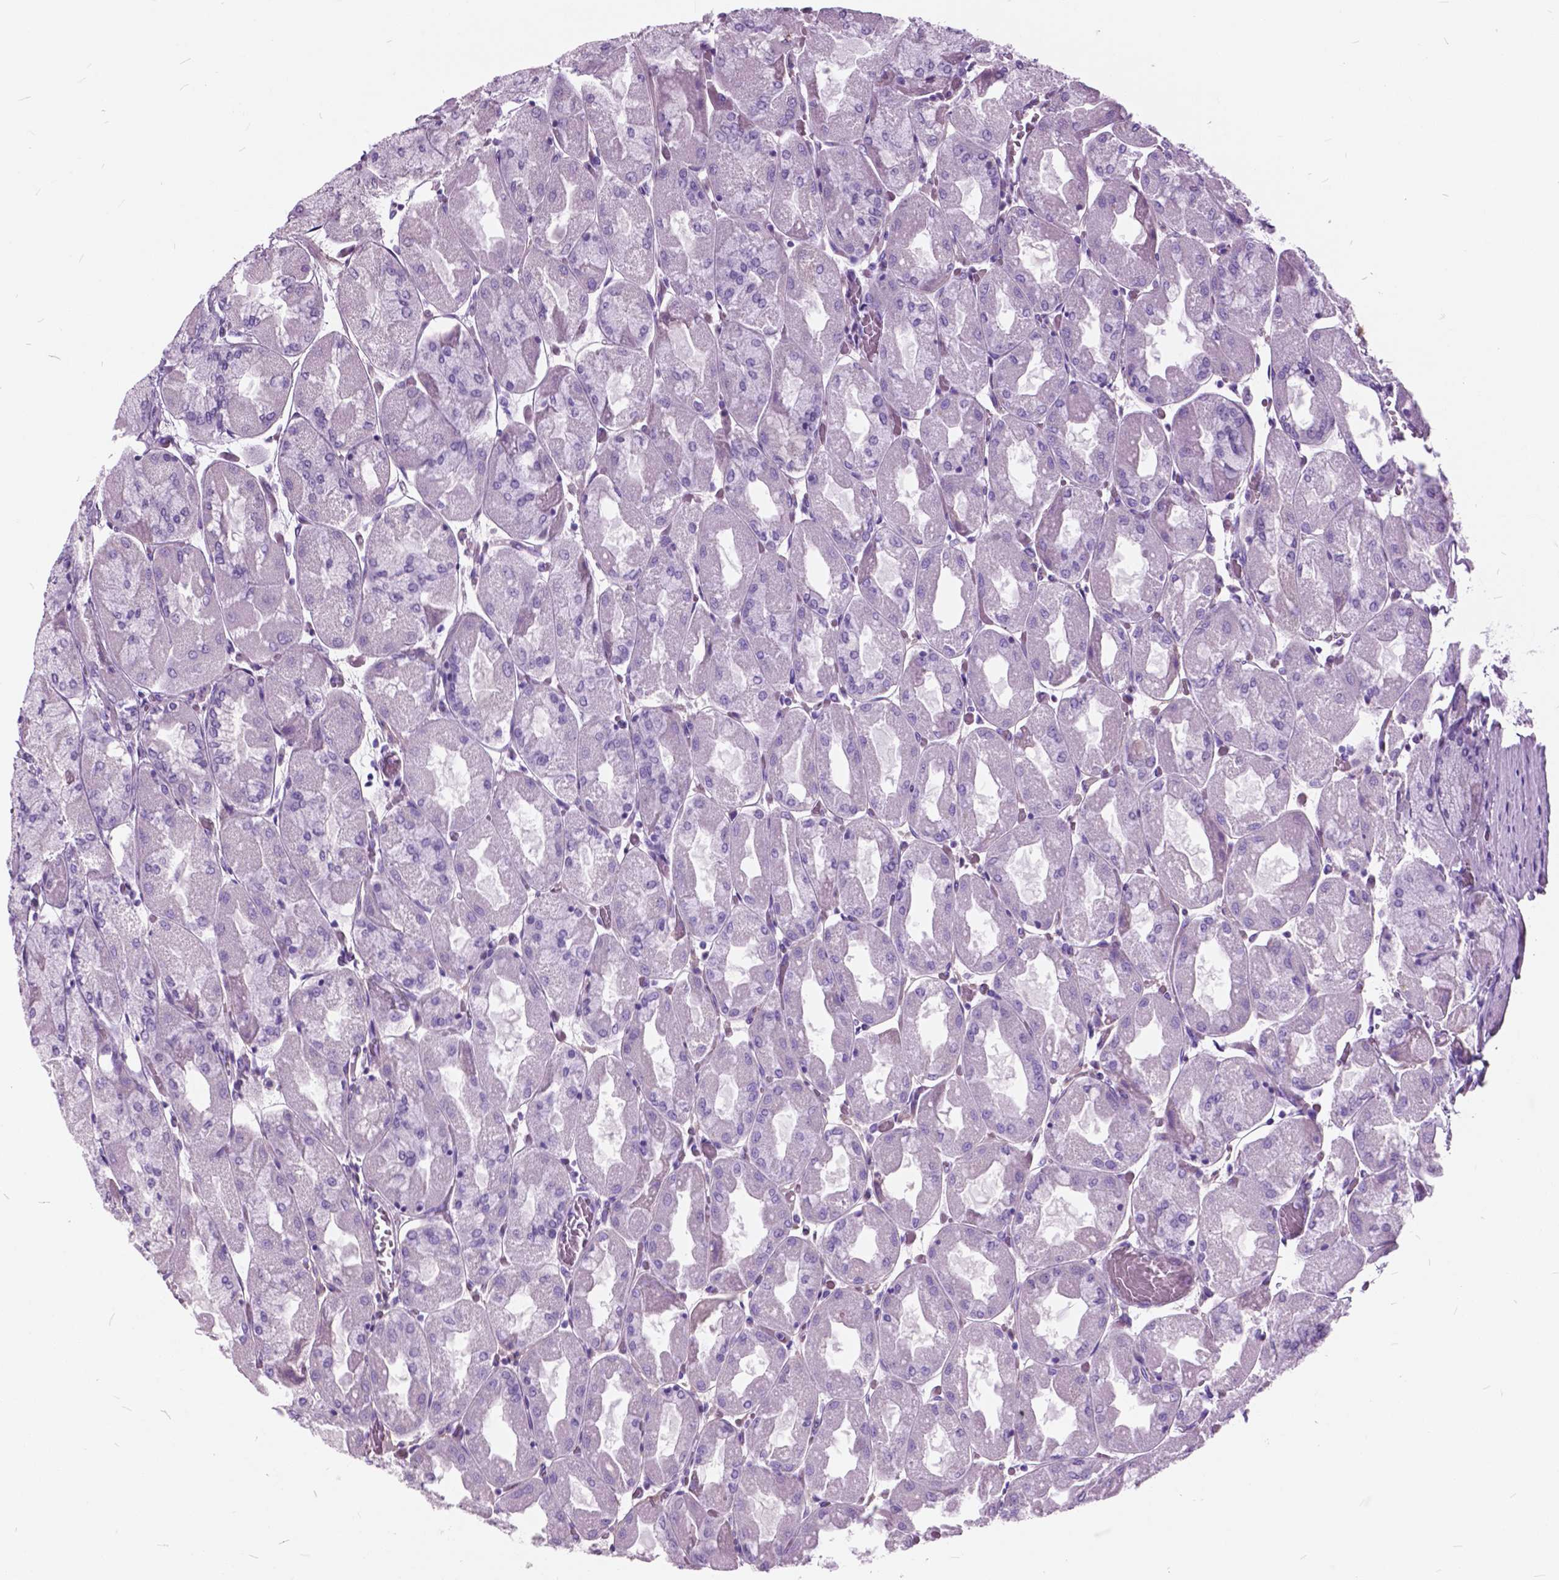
{"staining": {"intensity": "negative", "quantity": "none", "location": "none"}, "tissue": "stomach", "cell_type": "Glandular cells", "image_type": "normal", "snomed": [{"axis": "morphology", "description": "Normal tissue, NOS"}, {"axis": "topography", "description": "Stomach"}], "caption": "Protein analysis of normal stomach exhibits no significant staining in glandular cells. (IHC, brightfield microscopy, high magnification).", "gene": "GDF9", "patient": {"sex": "female", "age": 61}}